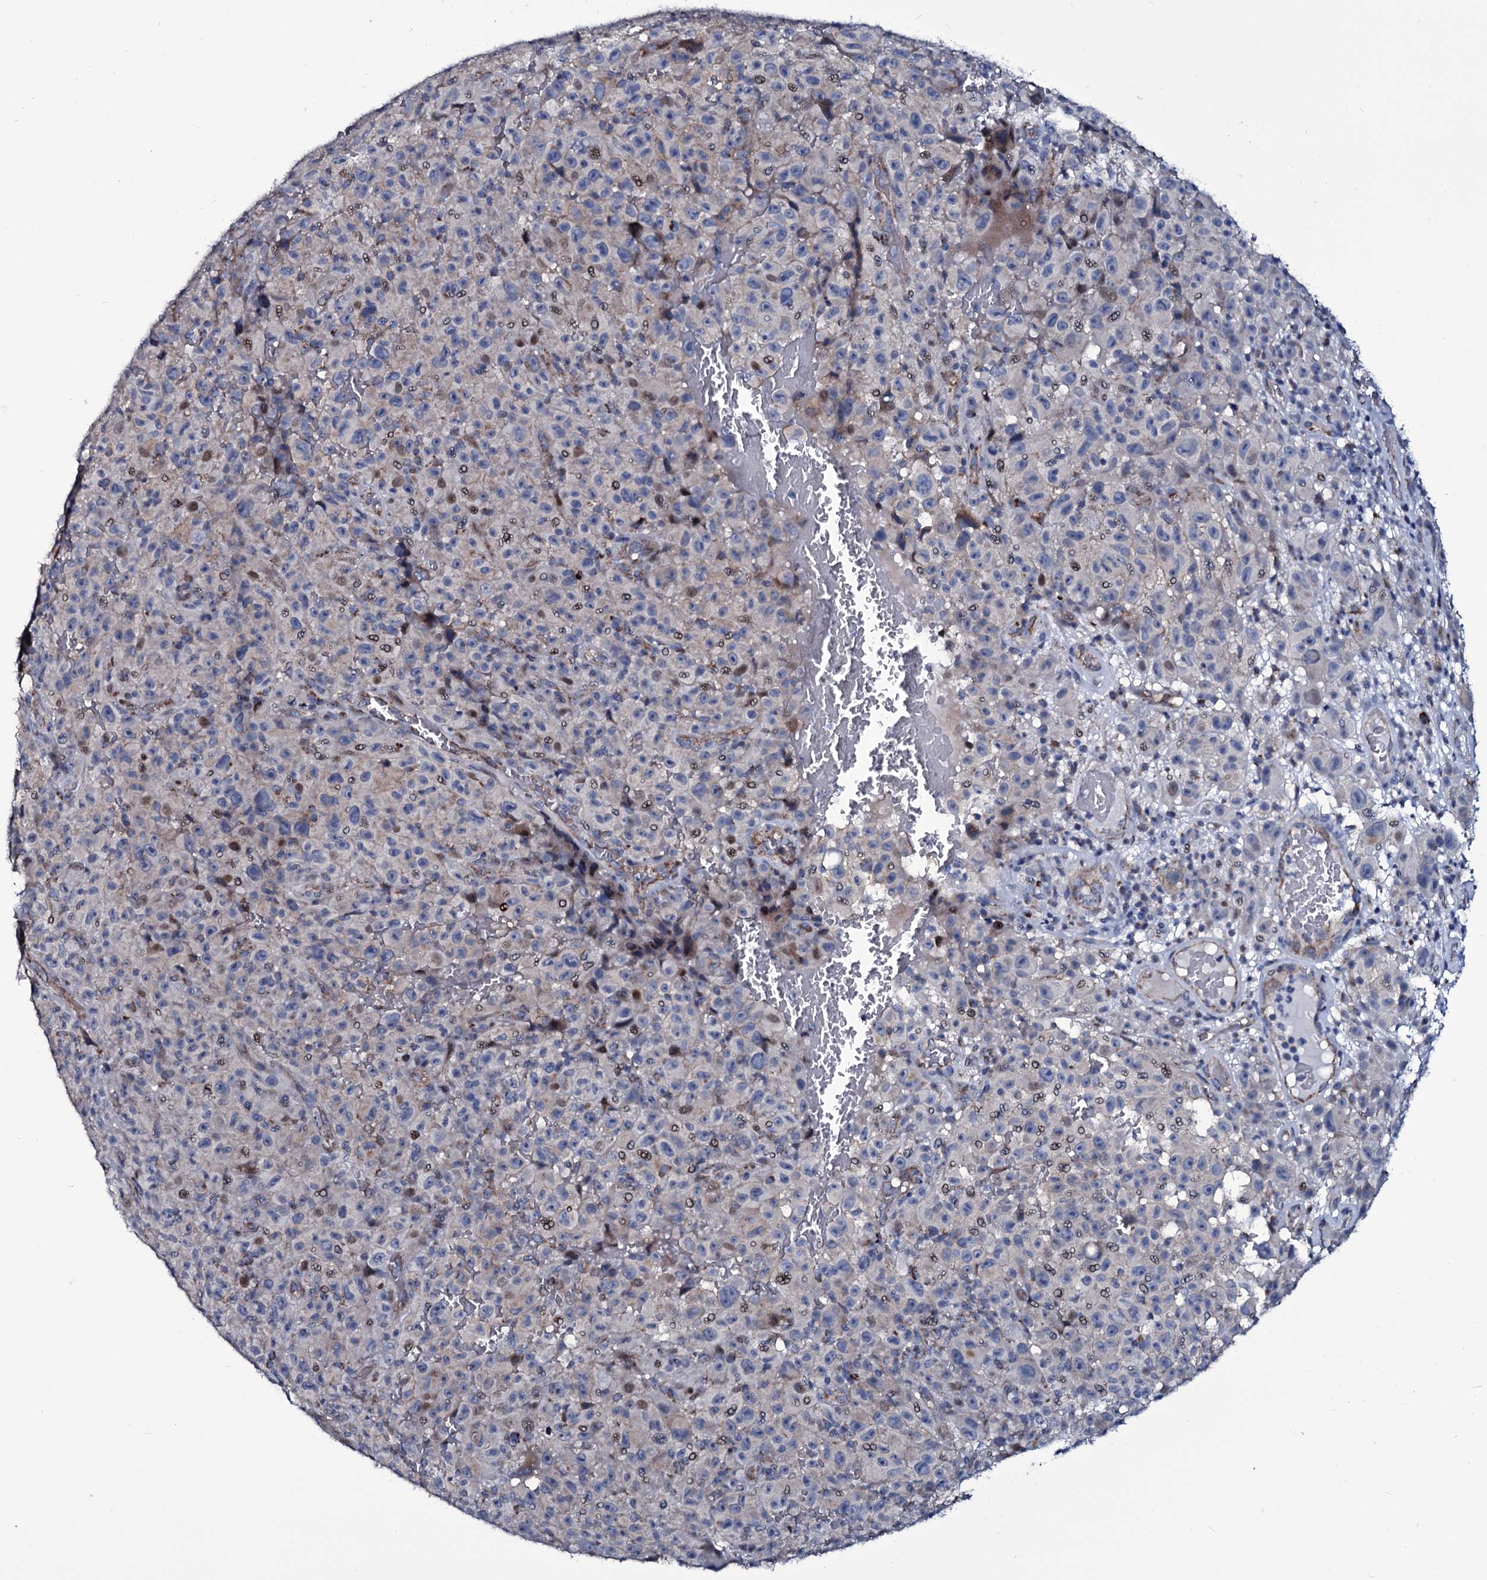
{"staining": {"intensity": "negative", "quantity": "none", "location": "none"}, "tissue": "melanoma", "cell_type": "Tumor cells", "image_type": "cancer", "snomed": [{"axis": "morphology", "description": "Malignant melanoma, NOS"}, {"axis": "topography", "description": "Skin"}], "caption": "Photomicrograph shows no significant protein expression in tumor cells of melanoma.", "gene": "WIPF3", "patient": {"sex": "female", "age": 82}}